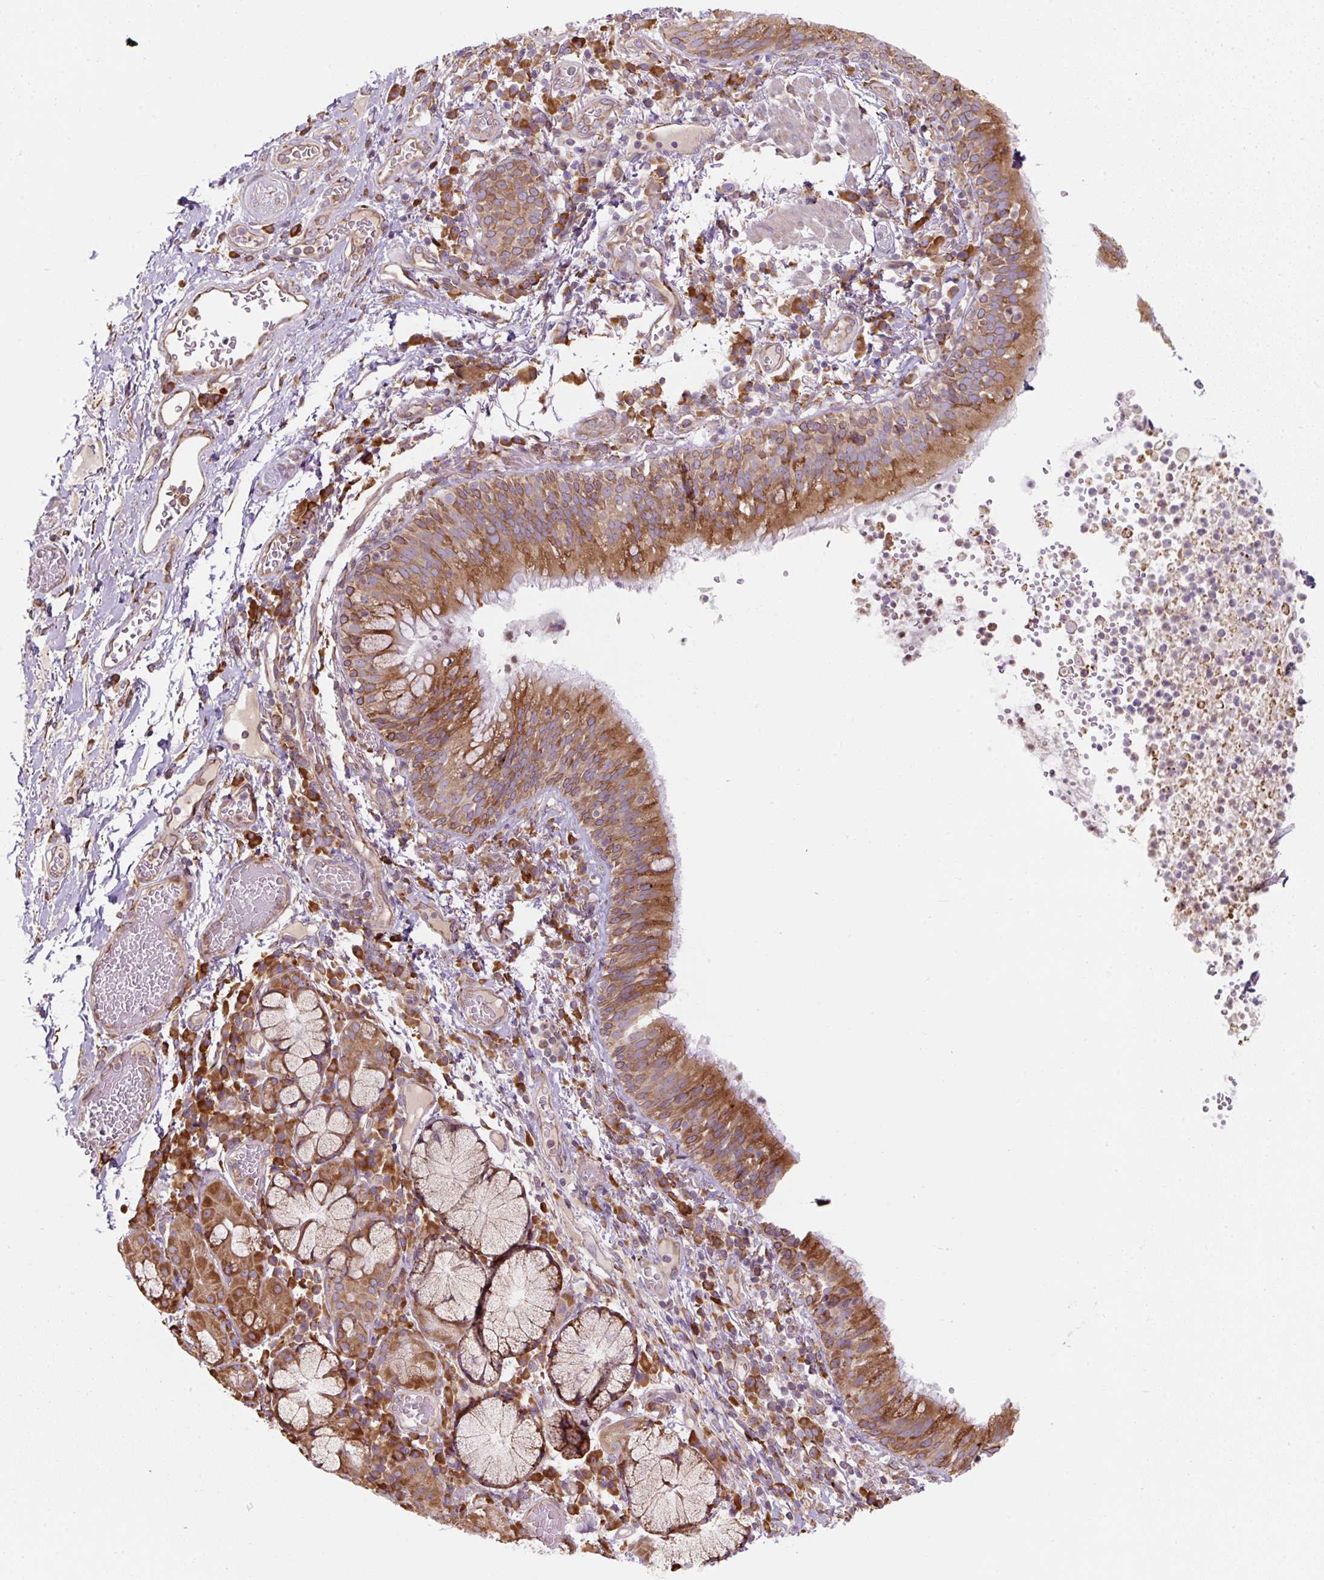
{"staining": {"intensity": "moderate", "quantity": ">75%", "location": "cytoplasmic/membranous"}, "tissue": "bronchus", "cell_type": "Respiratory epithelial cells", "image_type": "normal", "snomed": [{"axis": "morphology", "description": "Normal tissue, NOS"}, {"axis": "topography", "description": "Cartilage tissue"}, {"axis": "topography", "description": "Bronchus"}], "caption": "Immunohistochemistry of benign human bronchus demonstrates medium levels of moderate cytoplasmic/membranous expression in approximately >75% of respiratory epithelial cells.", "gene": "PRKCSH", "patient": {"sex": "male", "age": 56}}